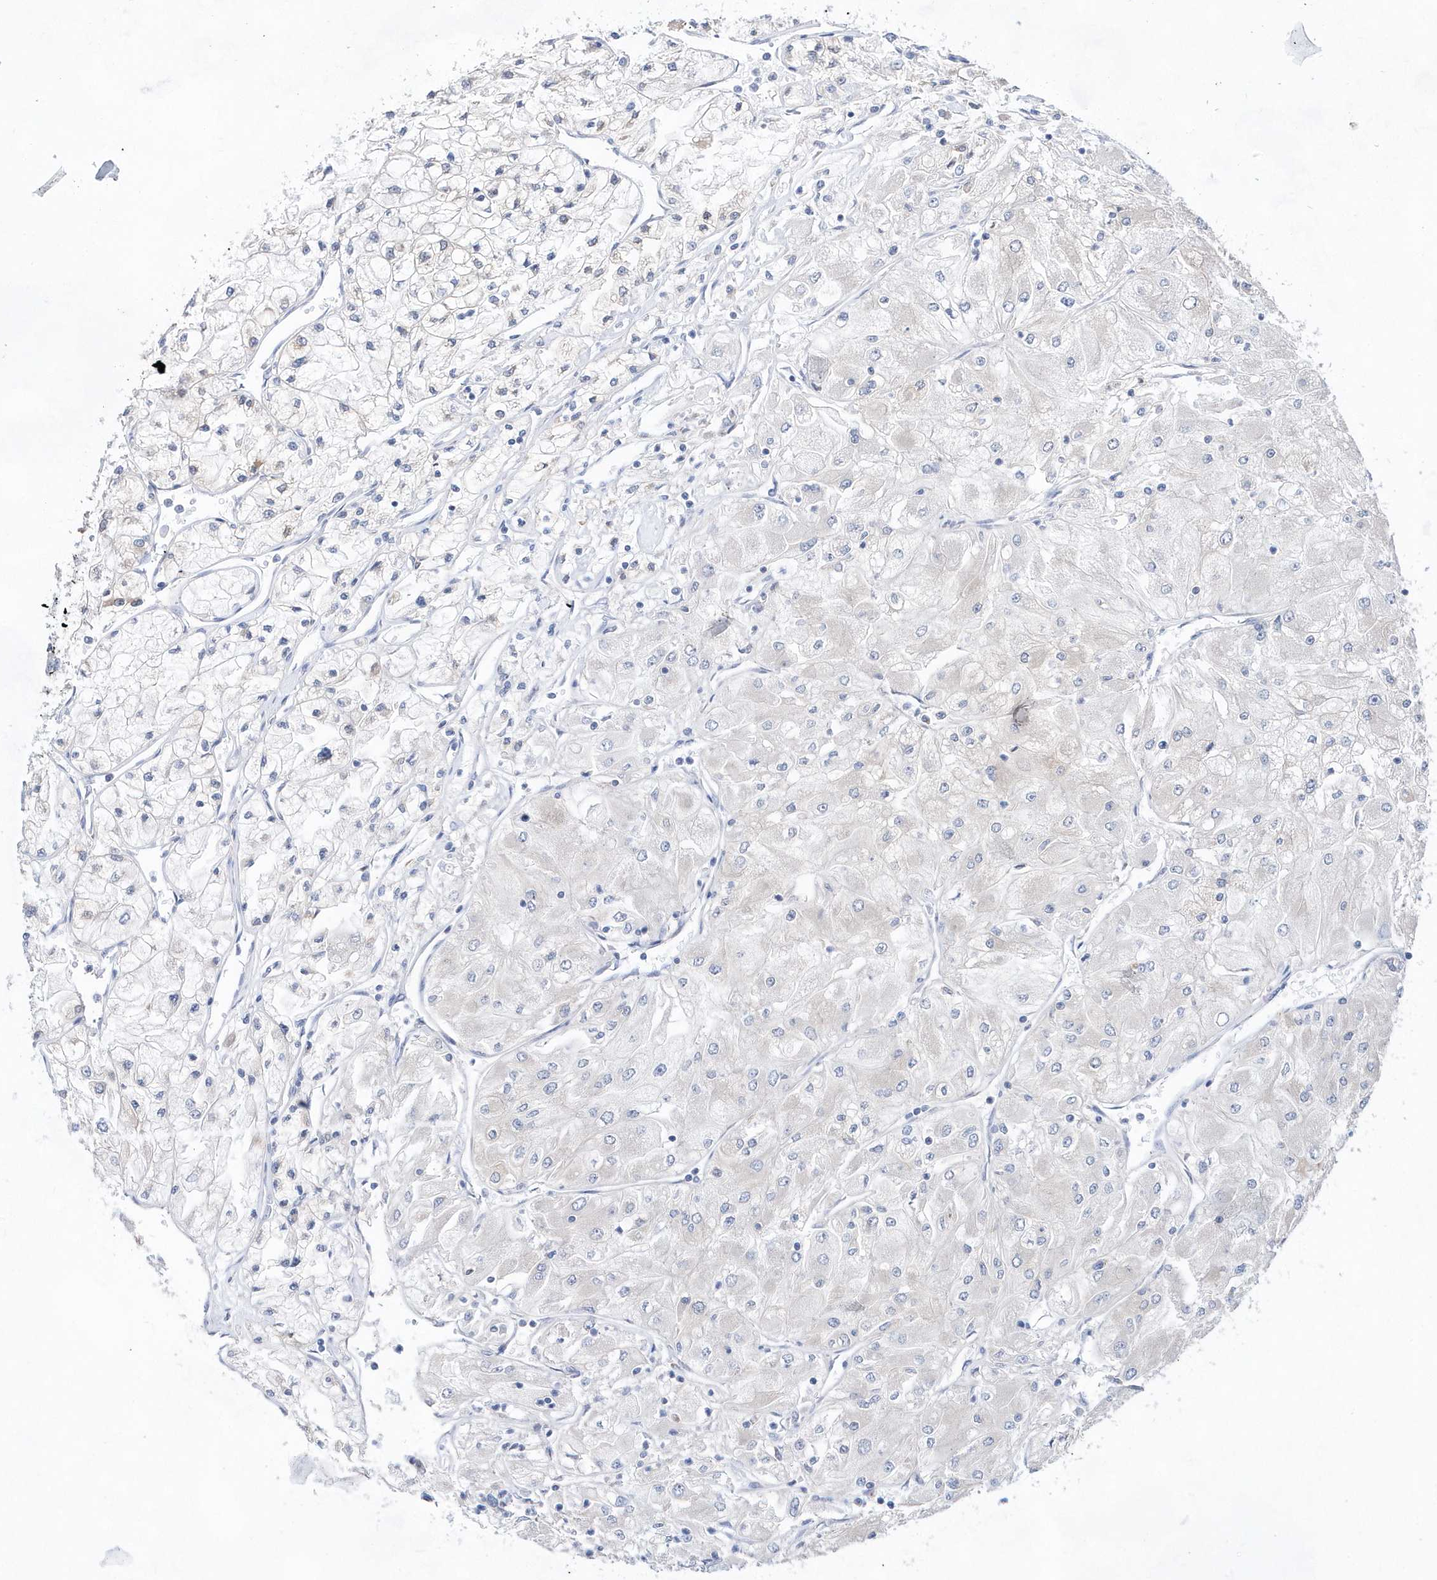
{"staining": {"intensity": "negative", "quantity": "none", "location": "none"}, "tissue": "renal cancer", "cell_type": "Tumor cells", "image_type": "cancer", "snomed": [{"axis": "morphology", "description": "Adenocarcinoma, NOS"}, {"axis": "topography", "description": "Kidney"}], "caption": "Tumor cells are negative for brown protein staining in renal cancer (adenocarcinoma).", "gene": "BDH2", "patient": {"sex": "male", "age": 80}}